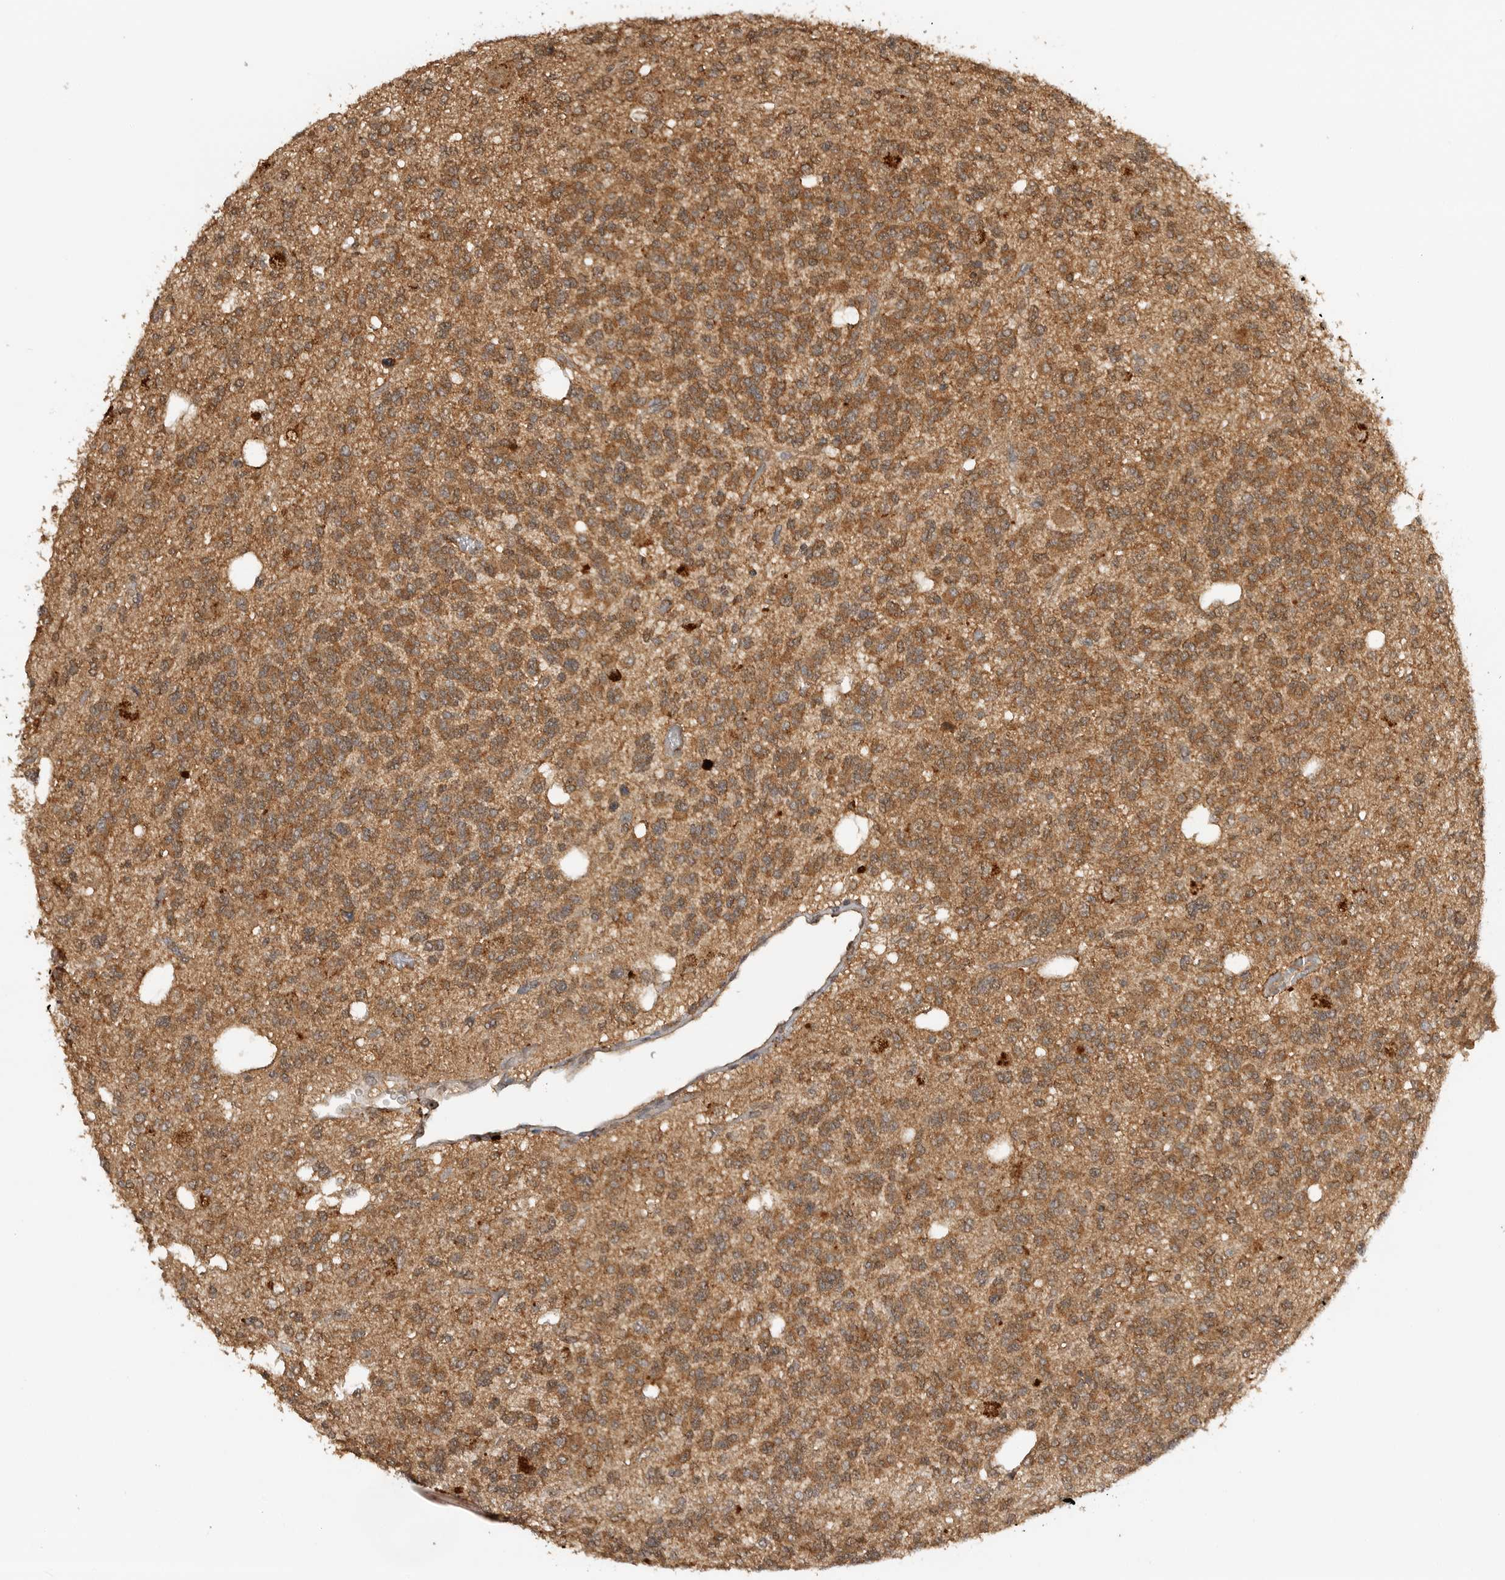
{"staining": {"intensity": "moderate", "quantity": ">75%", "location": "cytoplasmic/membranous"}, "tissue": "glioma", "cell_type": "Tumor cells", "image_type": "cancer", "snomed": [{"axis": "morphology", "description": "Glioma, malignant, Low grade"}, {"axis": "topography", "description": "Brain"}], "caption": "This histopathology image reveals glioma stained with immunohistochemistry to label a protein in brown. The cytoplasmic/membranous of tumor cells show moderate positivity for the protein. Nuclei are counter-stained blue.", "gene": "ICOSLG", "patient": {"sex": "male", "age": 38}}